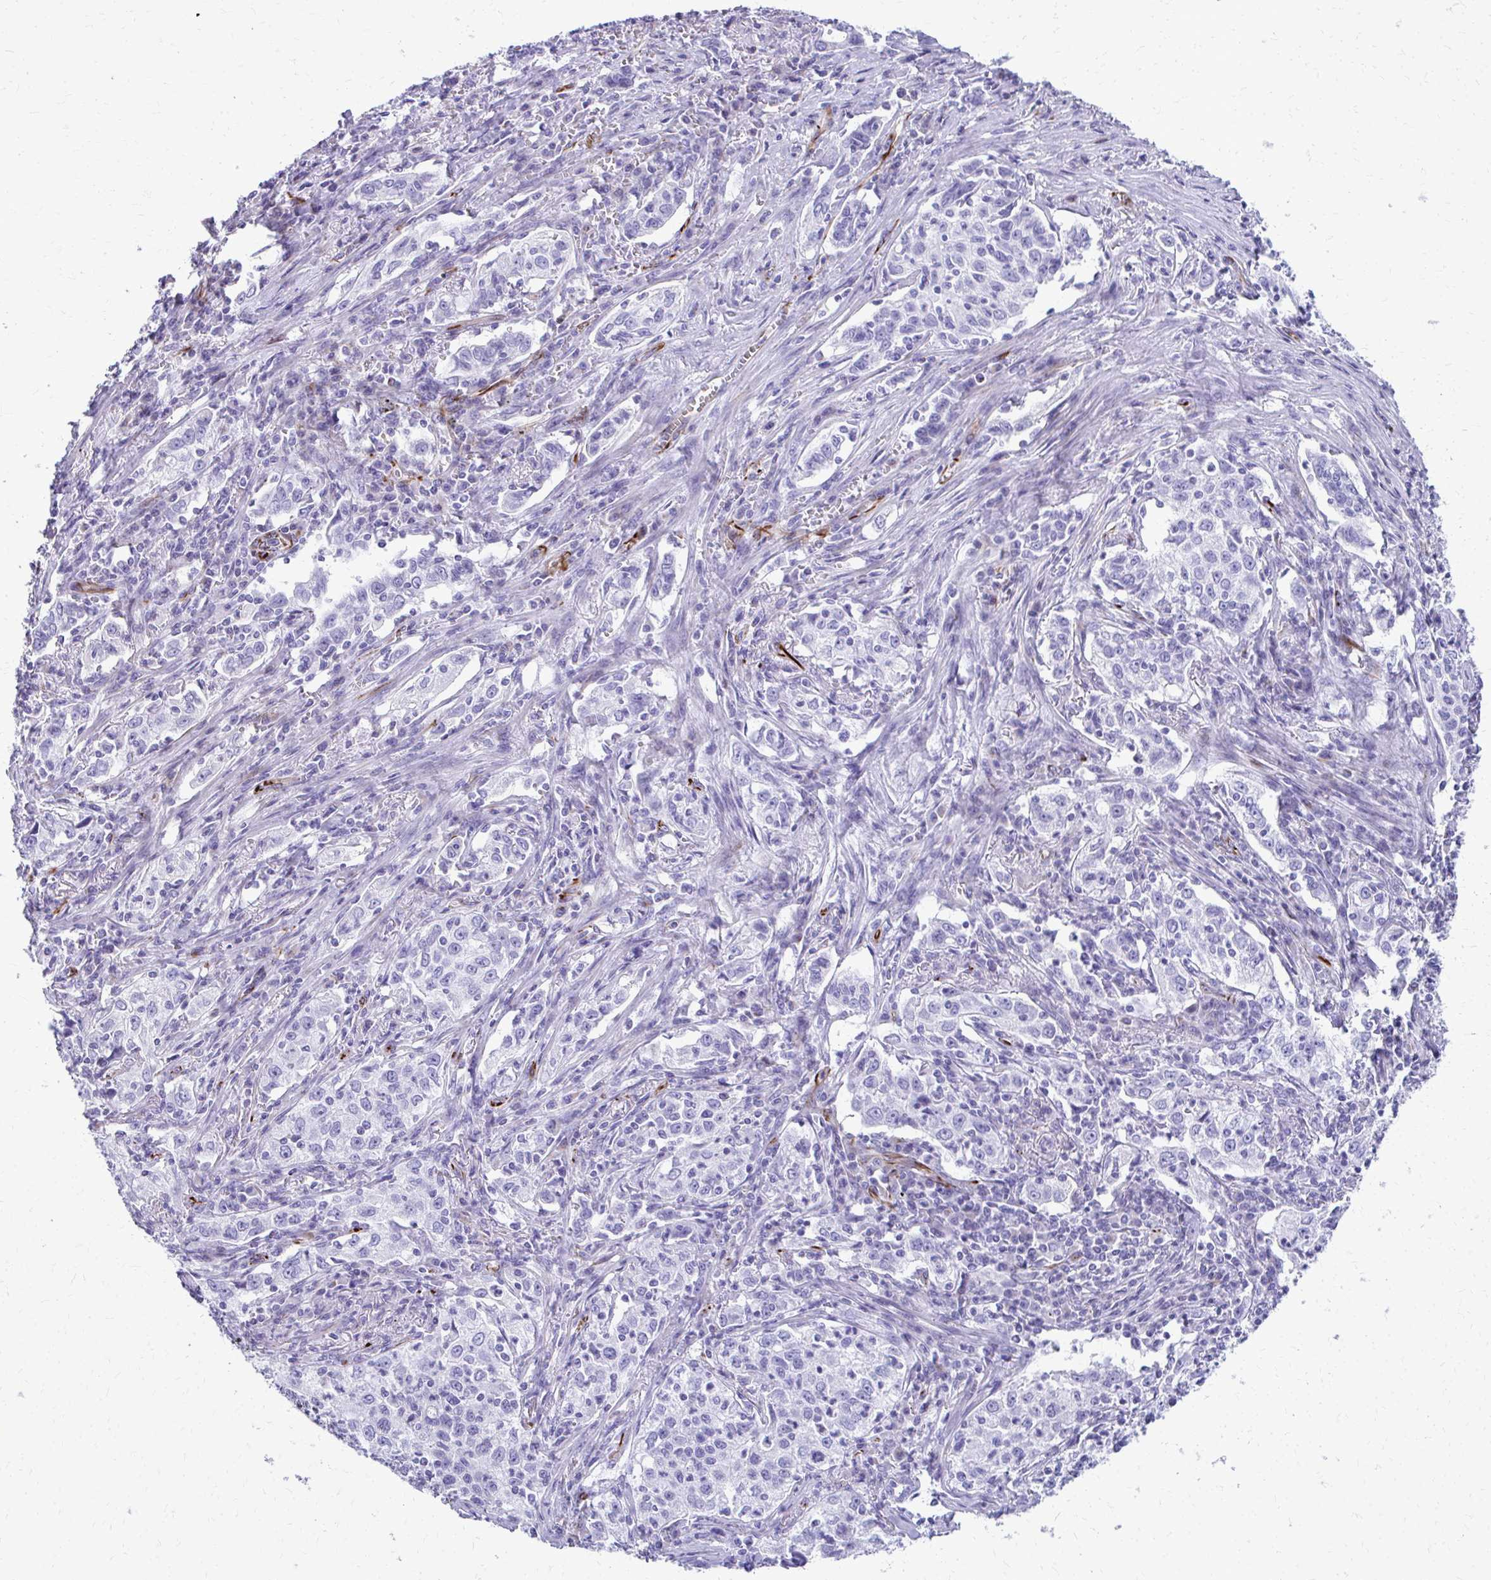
{"staining": {"intensity": "negative", "quantity": "none", "location": "none"}, "tissue": "lung cancer", "cell_type": "Tumor cells", "image_type": "cancer", "snomed": [{"axis": "morphology", "description": "Squamous cell carcinoma, NOS"}, {"axis": "topography", "description": "Lung"}], "caption": "The histopathology image exhibits no staining of tumor cells in lung cancer (squamous cell carcinoma).", "gene": "TRIM6", "patient": {"sex": "male", "age": 71}}